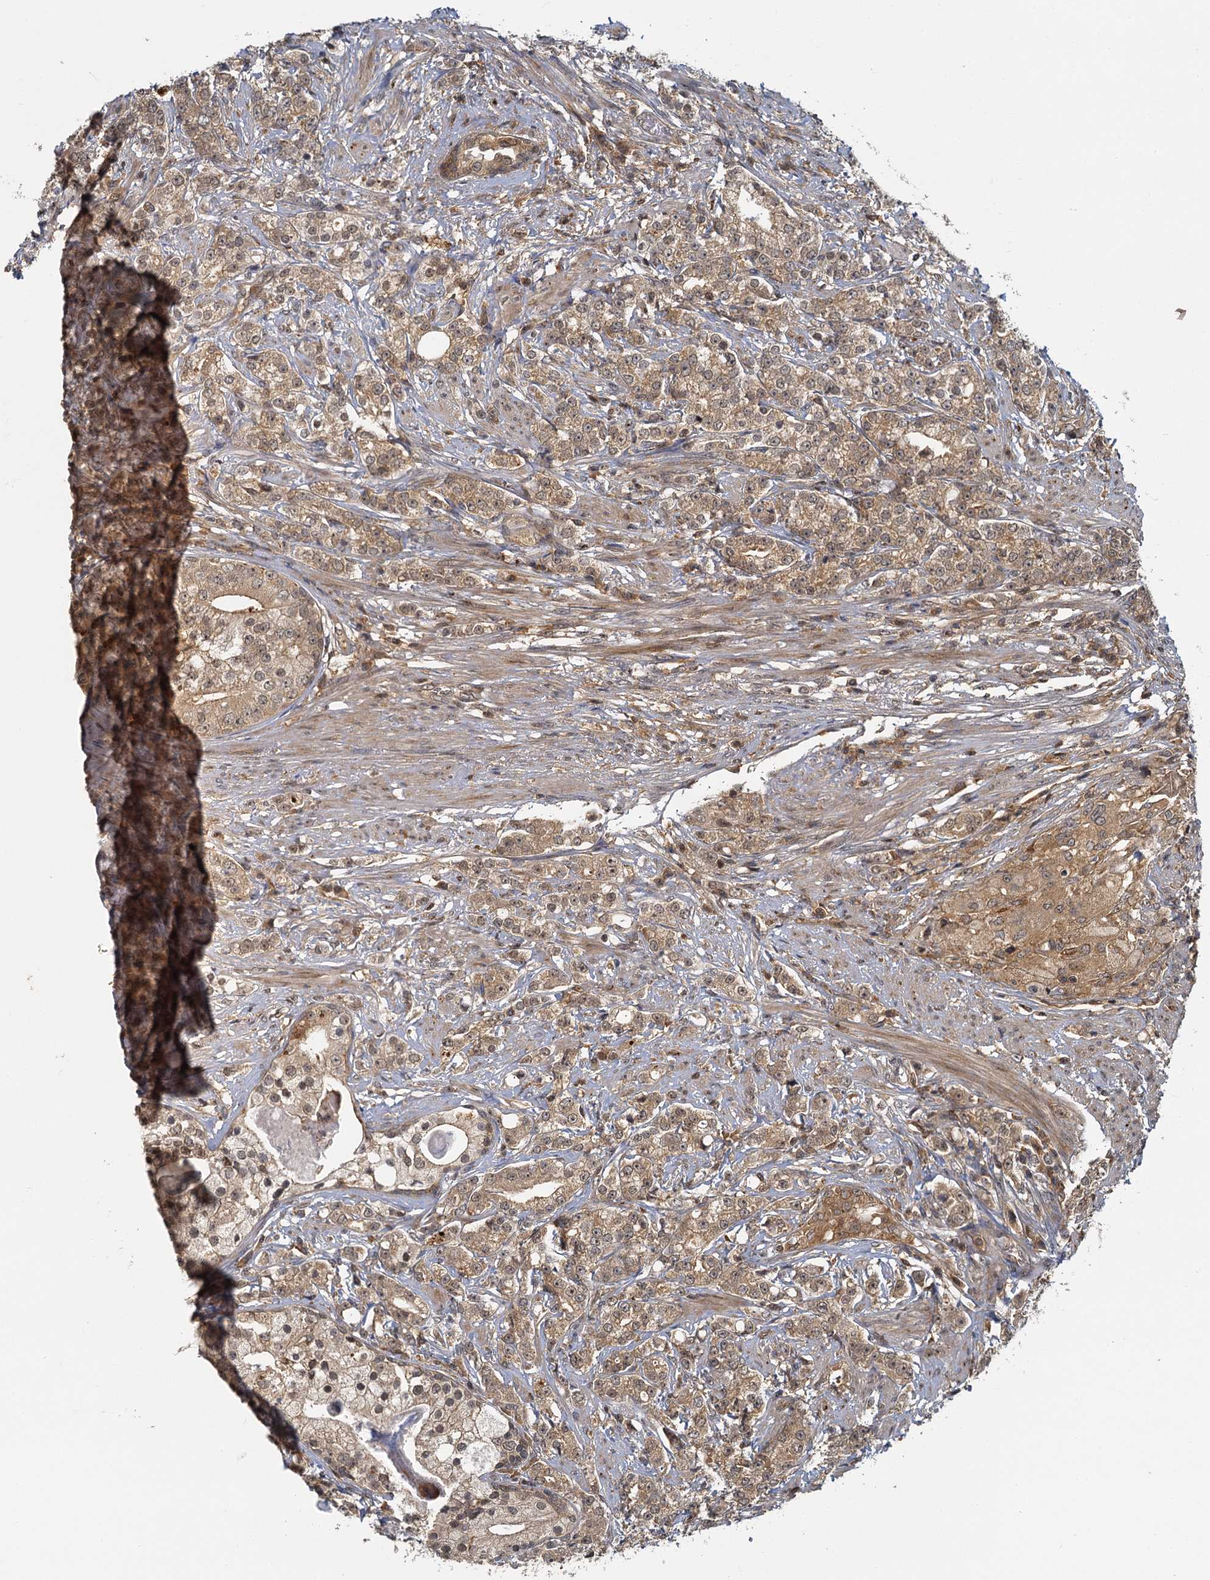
{"staining": {"intensity": "moderate", "quantity": ">75%", "location": "cytoplasmic/membranous,nuclear"}, "tissue": "prostate cancer", "cell_type": "Tumor cells", "image_type": "cancer", "snomed": [{"axis": "morphology", "description": "Adenocarcinoma, High grade"}, {"axis": "topography", "description": "Prostate"}], "caption": "A high-resolution histopathology image shows immunohistochemistry (IHC) staining of prostate cancer (high-grade adenocarcinoma), which displays moderate cytoplasmic/membranous and nuclear expression in approximately >75% of tumor cells.", "gene": "ZNF549", "patient": {"sex": "male", "age": 69}}